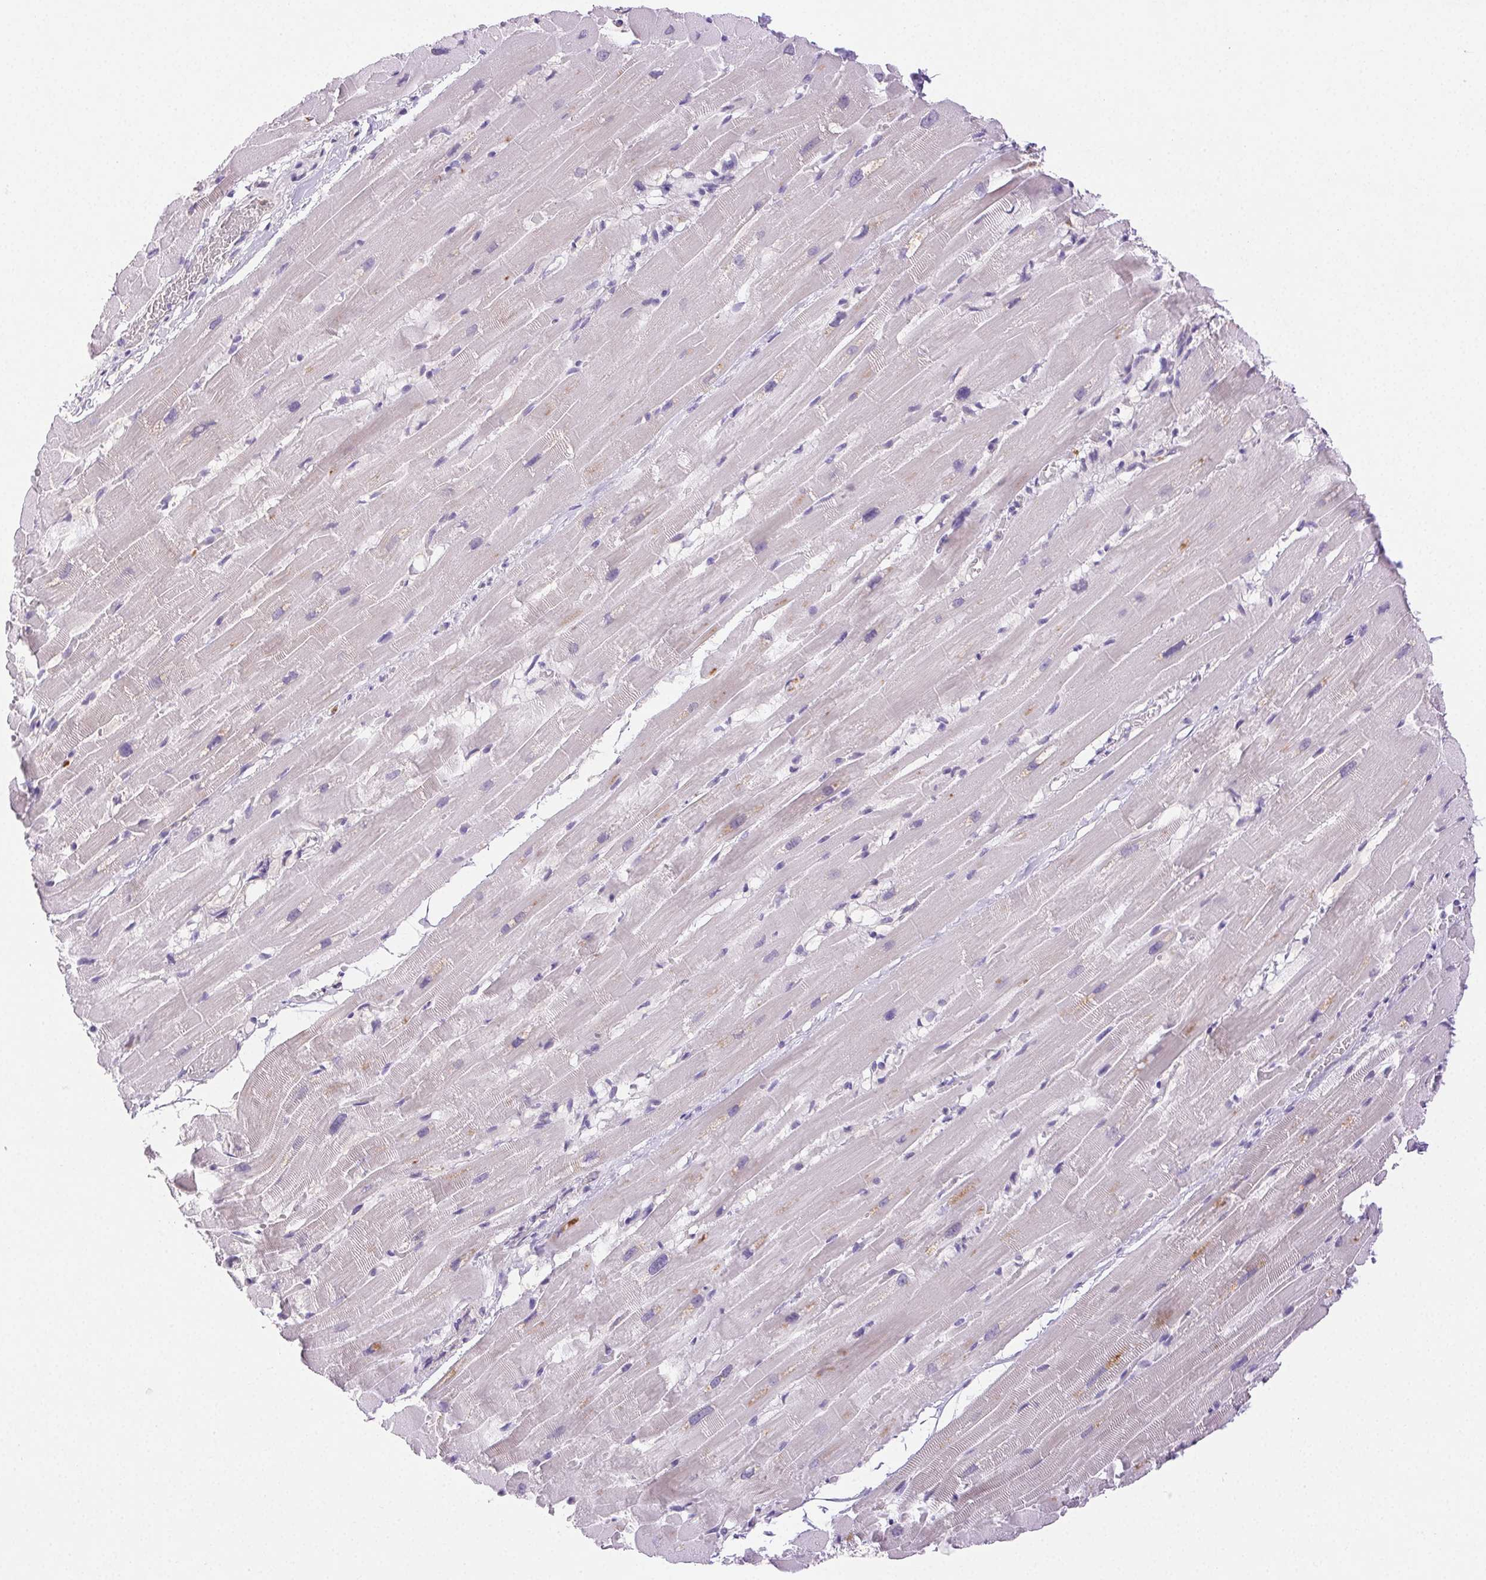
{"staining": {"intensity": "weak", "quantity": "<25%", "location": "cytoplasmic/membranous"}, "tissue": "heart muscle", "cell_type": "Cardiomyocytes", "image_type": "normal", "snomed": [{"axis": "morphology", "description": "Normal tissue, NOS"}, {"axis": "topography", "description": "Heart"}], "caption": "This histopathology image is of normal heart muscle stained with IHC to label a protein in brown with the nuclei are counter-stained blue. There is no staining in cardiomyocytes. Brightfield microscopy of immunohistochemistry stained with DAB (3,3'-diaminobenzidine) (brown) and hematoxylin (blue), captured at high magnification.", "gene": "EMX2", "patient": {"sex": "male", "age": 37}}